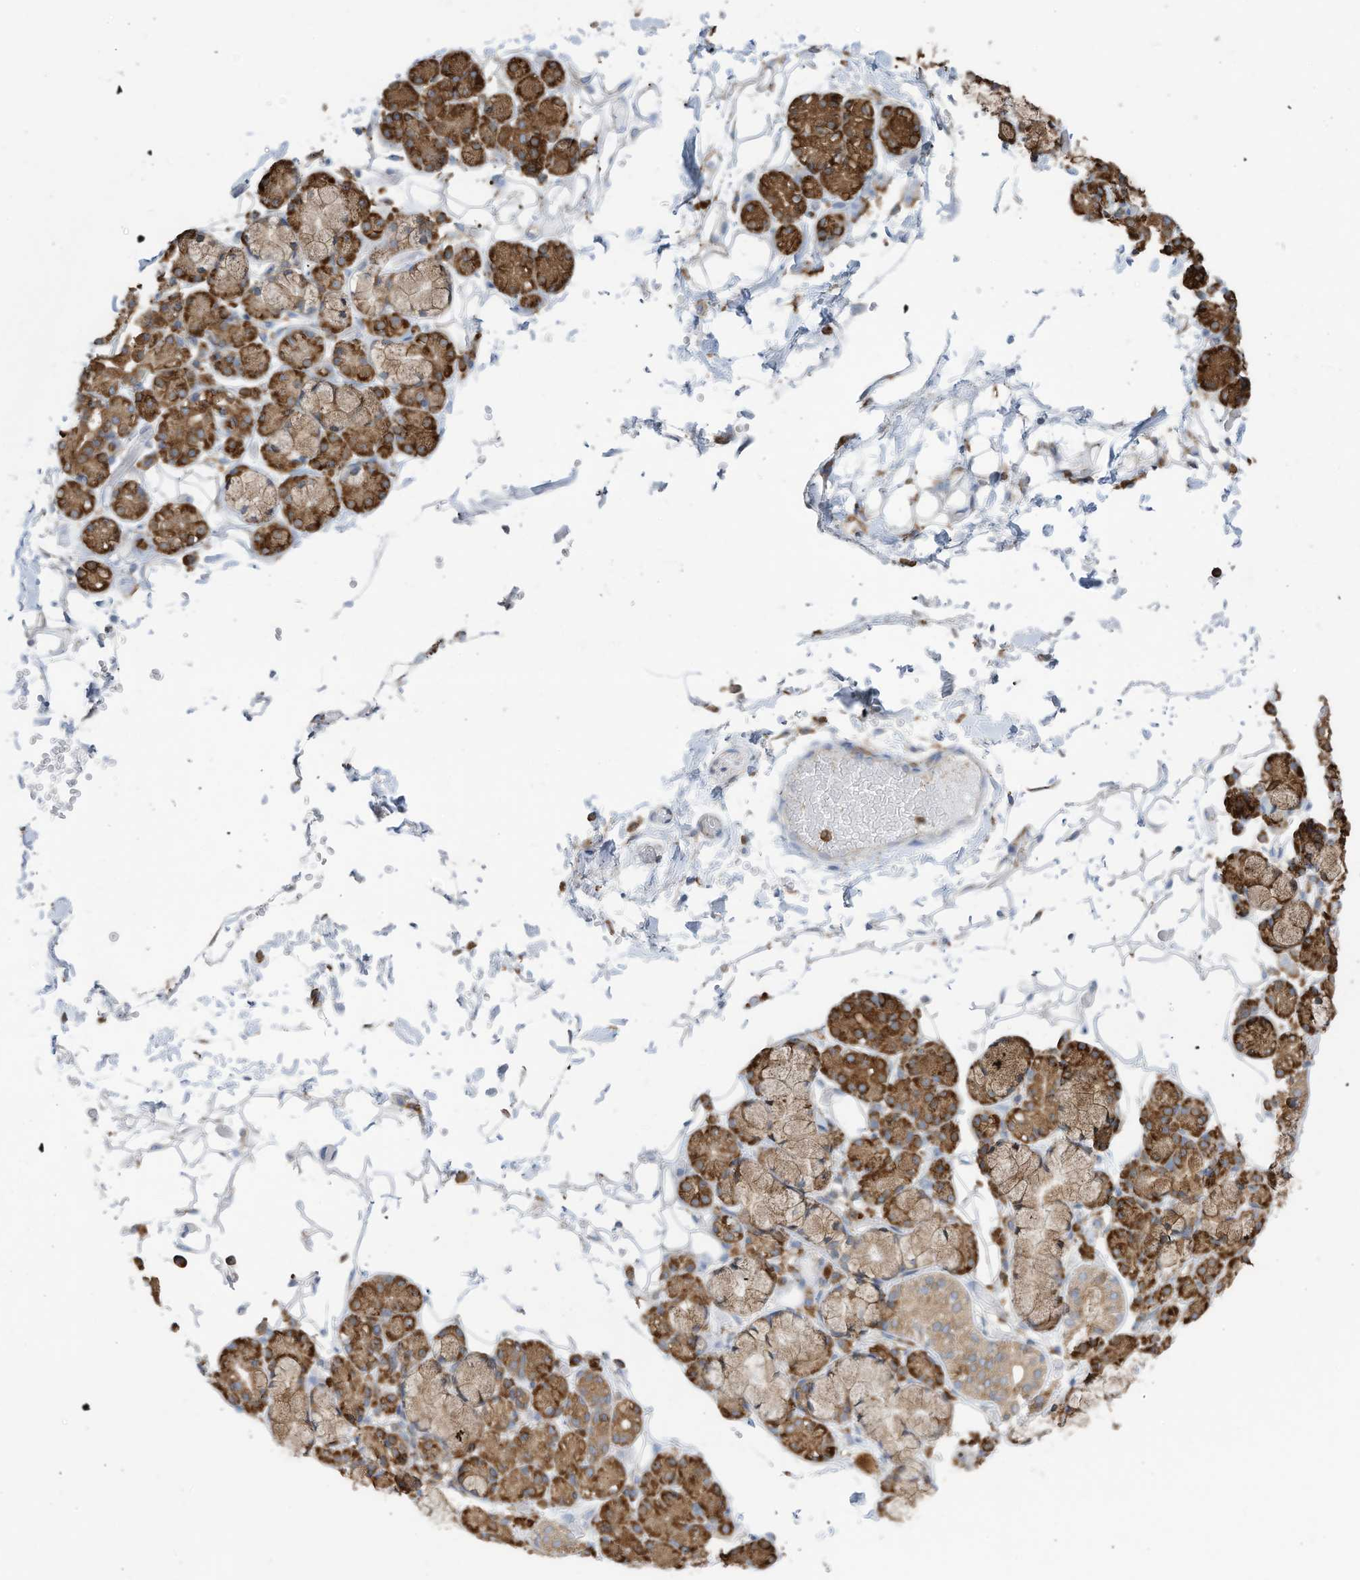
{"staining": {"intensity": "strong", "quantity": ">75%", "location": "cytoplasmic/membranous"}, "tissue": "salivary gland", "cell_type": "Glandular cells", "image_type": "normal", "snomed": [{"axis": "morphology", "description": "Normal tissue, NOS"}, {"axis": "topography", "description": "Salivary gland"}], "caption": "Protein analysis of benign salivary gland reveals strong cytoplasmic/membranous positivity in approximately >75% of glandular cells. (DAB (3,3'-diaminobenzidine) = brown stain, brightfield microscopy at high magnification).", "gene": "ZNF354C", "patient": {"sex": "male", "age": 63}}